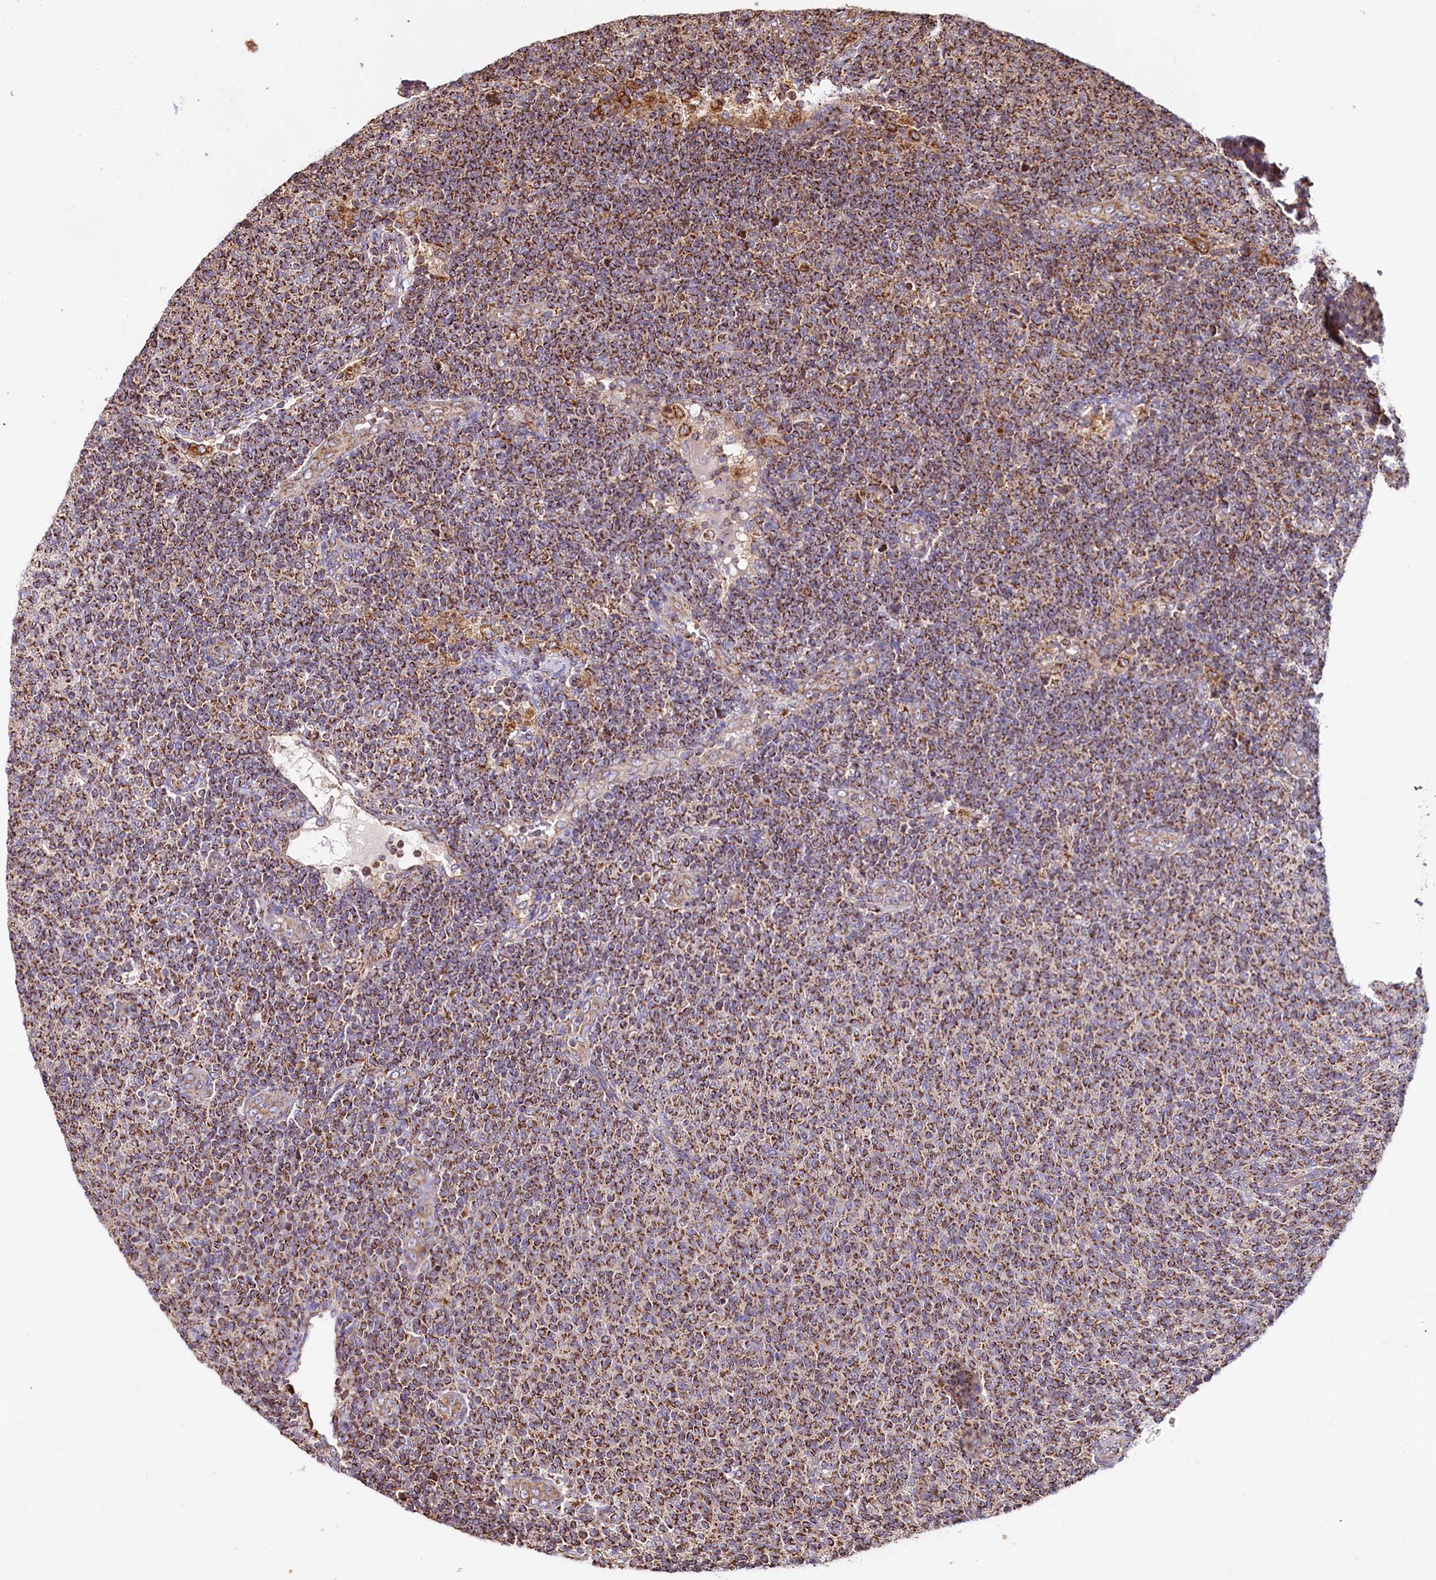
{"staining": {"intensity": "moderate", "quantity": ">75%", "location": "cytoplasmic/membranous"}, "tissue": "lymphoma", "cell_type": "Tumor cells", "image_type": "cancer", "snomed": [{"axis": "morphology", "description": "Malignant lymphoma, non-Hodgkin's type, Low grade"}, {"axis": "topography", "description": "Lymph node"}], "caption": "Lymphoma stained with DAB (3,3'-diaminobenzidine) immunohistochemistry (IHC) shows medium levels of moderate cytoplasmic/membranous expression in about >75% of tumor cells. The staining is performed using DAB (3,3'-diaminobenzidine) brown chromogen to label protein expression. The nuclei are counter-stained blue using hematoxylin.", "gene": "NUDT15", "patient": {"sex": "male", "age": 66}}